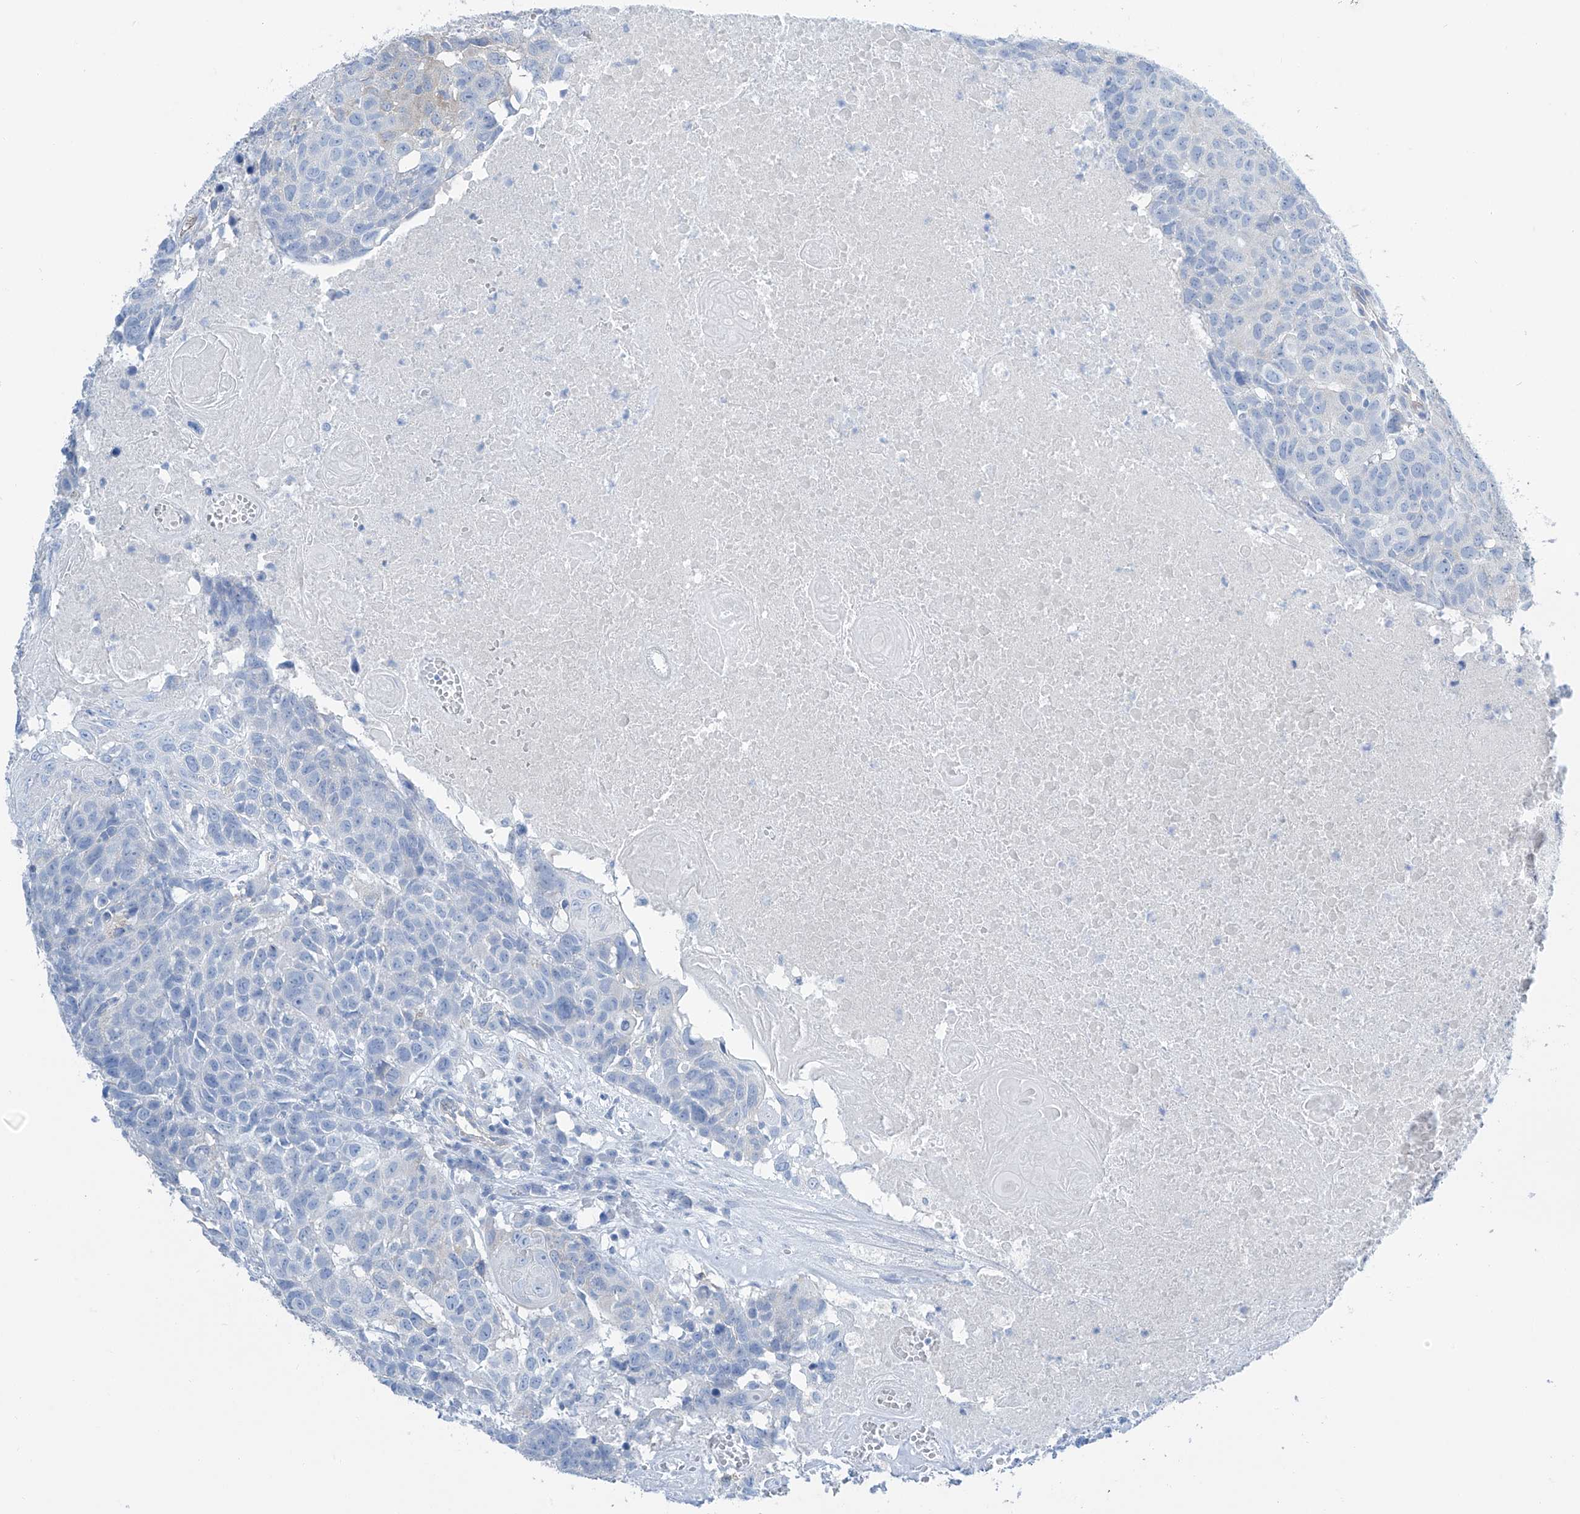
{"staining": {"intensity": "negative", "quantity": "none", "location": "none"}, "tissue": "head and neck cancer", "cell_type": "Tumor cells", "image_type": "cancer", "snomed": [{"axis": "morphology", "description": "Squamous cell carcinoma, NOS"}, {"axis": "topography", "description": "Head-Neck"}], "caption": "Immunohistochemical staining of head and neck cancer shows no significant positivity in tumor cells.", "gene": "MAGI1", "patient": {"sex": "male", "age": 66}}